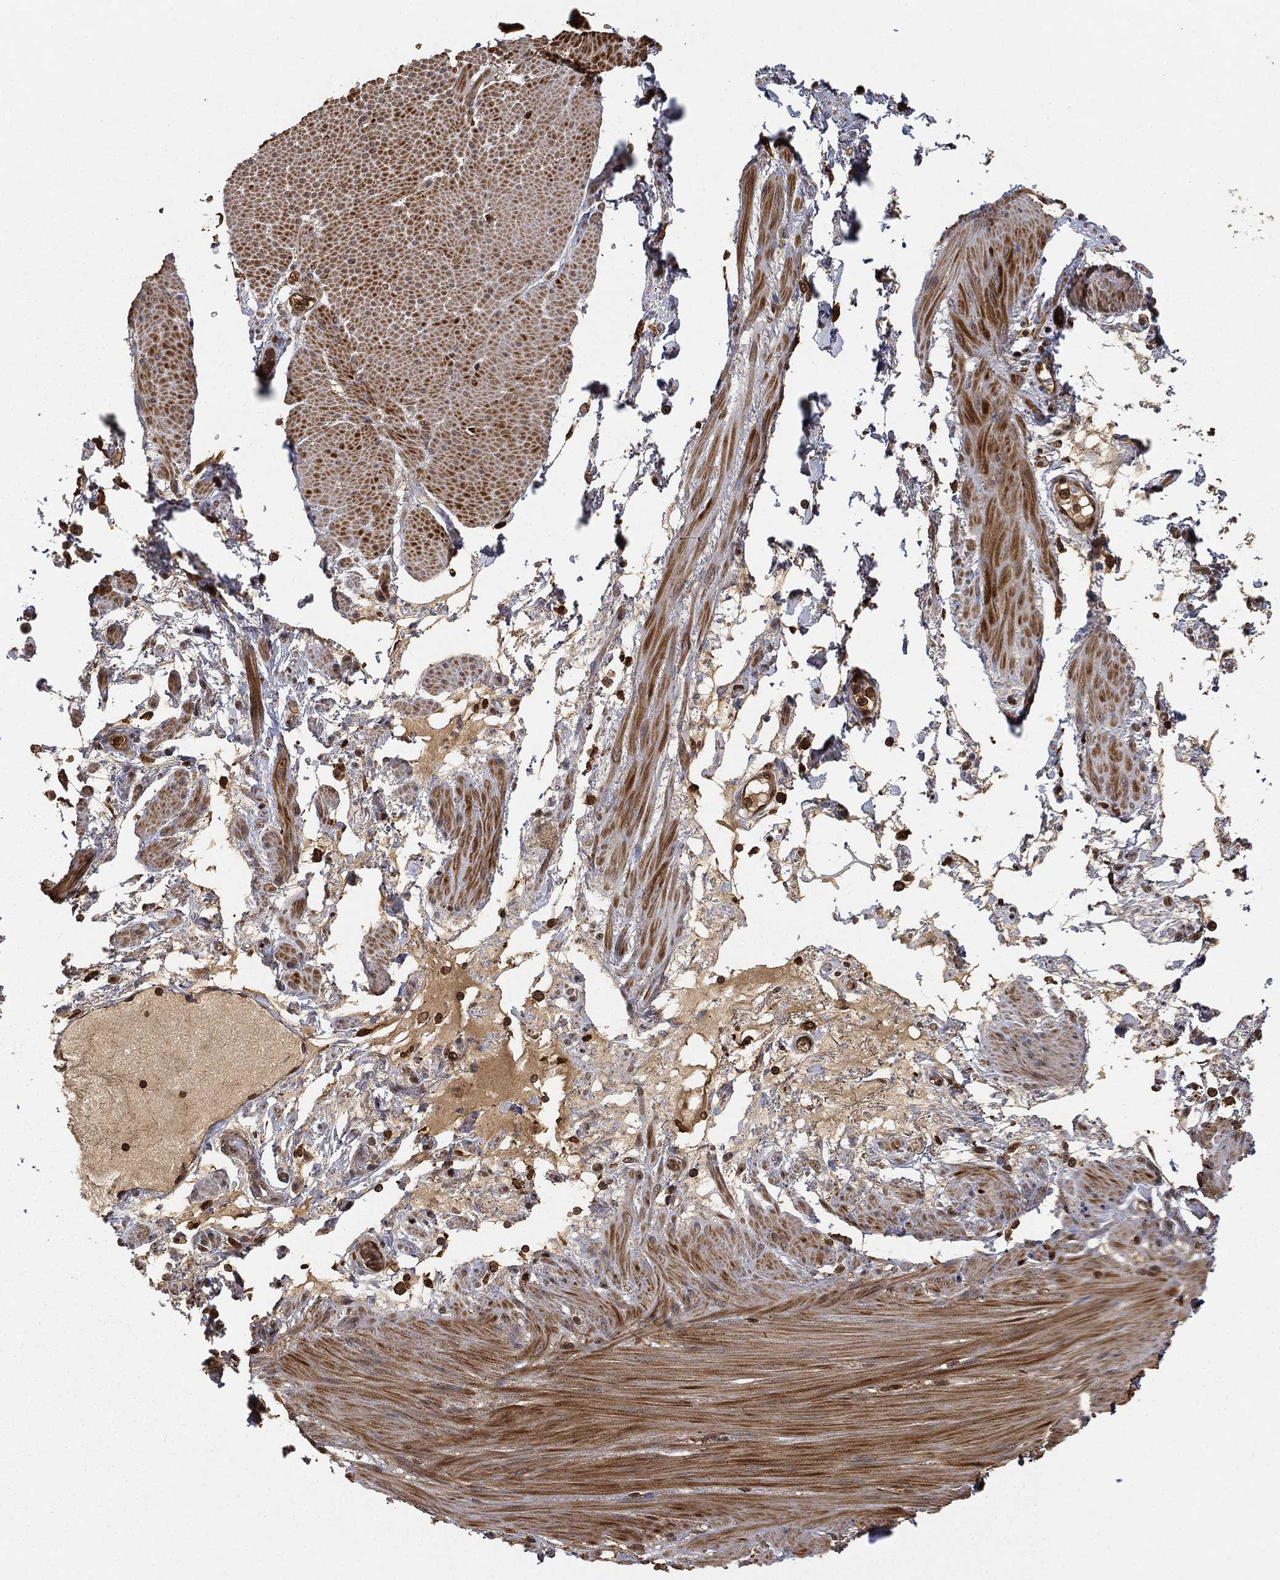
{"staining": {"intensity": "moderate", "quantity": ">75%", "location": "cytoplasmic/membranous"}, "tissue": "smooth muscle", "cell_type": "Smooth muscle cells", "image_type": "normal", "snomed": [{"axis": "morphology", "description": "Normal tissue, NOS"}, {"axis": "topography", "description": "Smooth muscle"}, {"axis": "topography", "description": "Anal"}], "caption": "Smooth muscle cells demonstrate moderate cytoplasmic/membranous staining in approximately >75% of cells in unremarkable smooth muscle.", "gene": "CRYL1", "patient": {"sex": "male", "age": 83}}